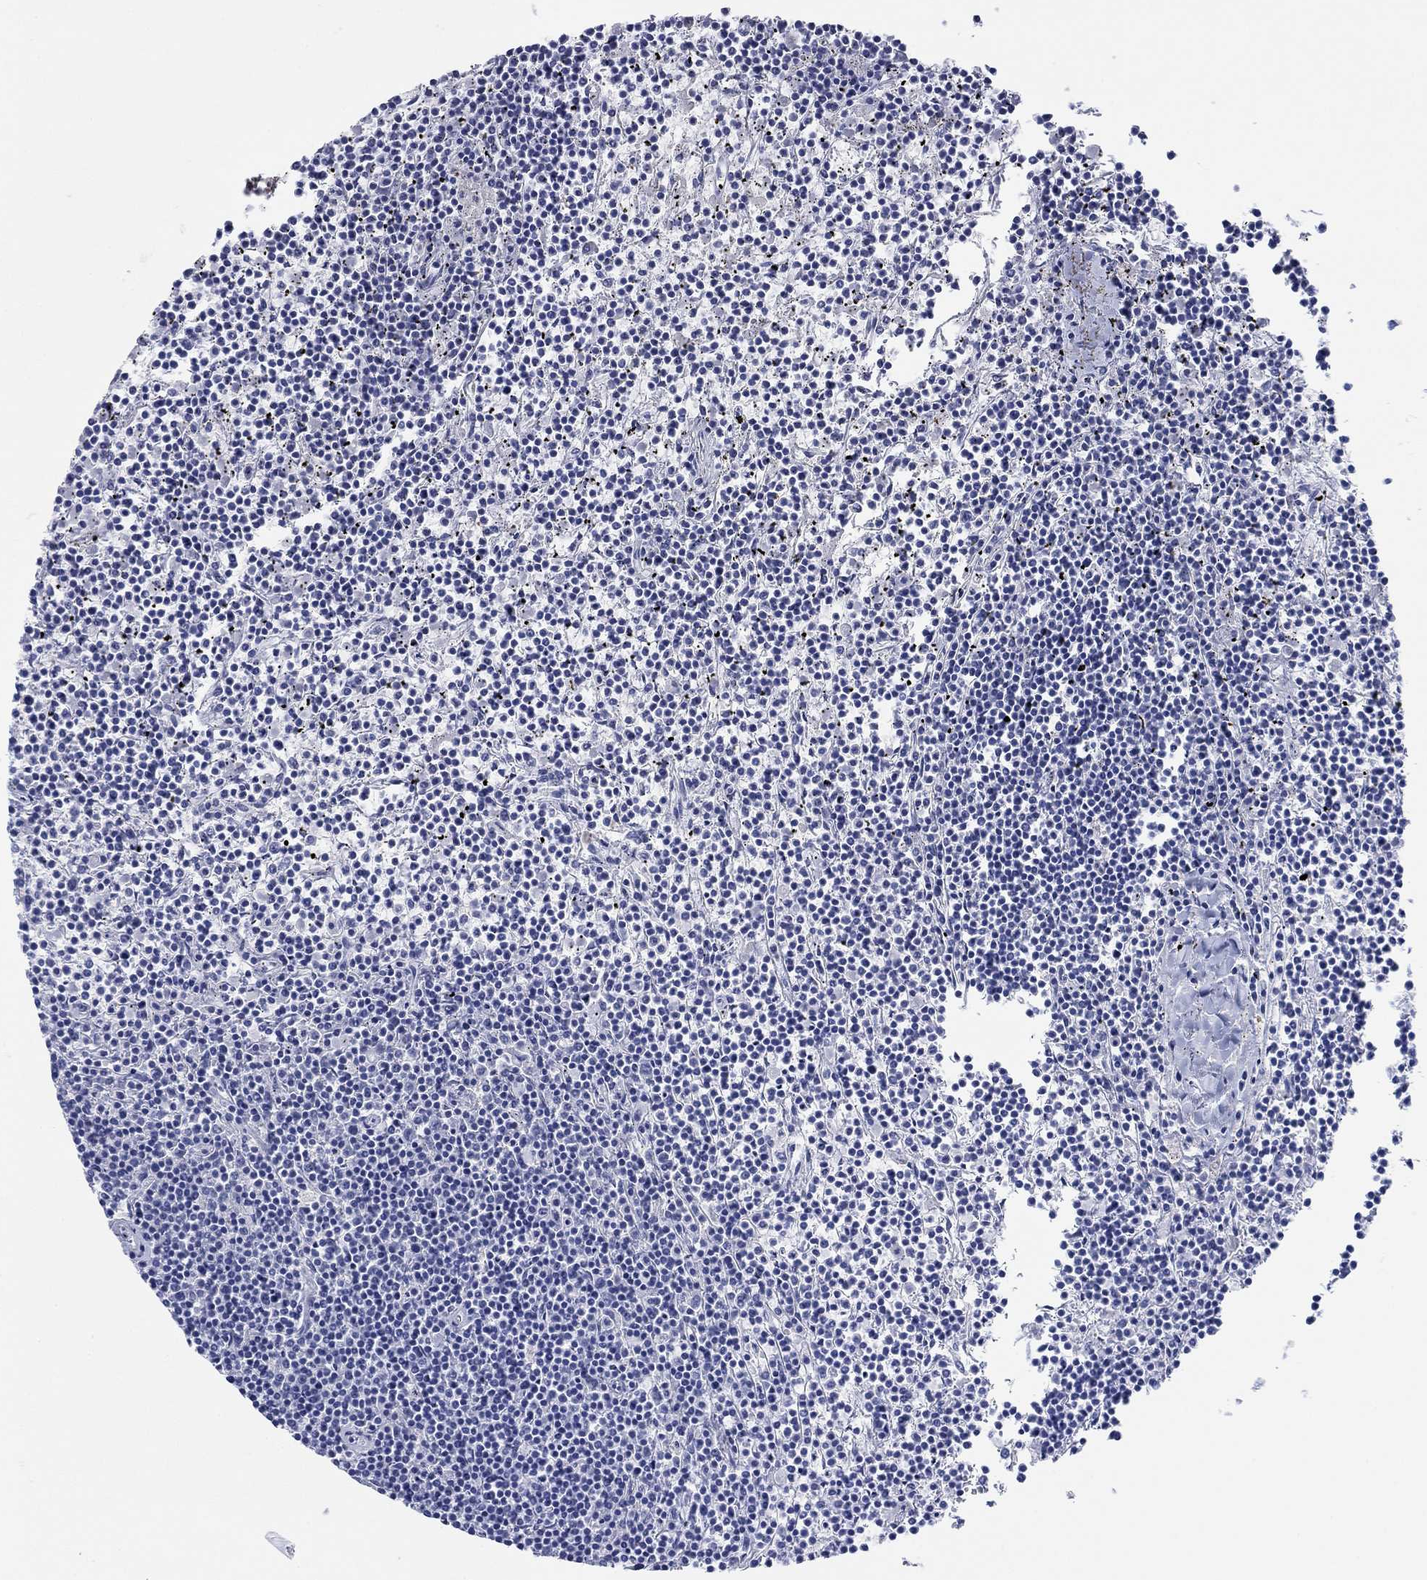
{"staining": {"intensity": "negative", "quantity": "none", "location": "none"}, "tissue": "lymphoma", "cell_type": "Tumor cells", "image_type": "cancer", "snomed": [{"axis": "morphology", "description": "Malignant lymphoma, non-Hodgkin's type, Low grade"}, {"axis": "topography", "description": "Spleen"}], "caption": "A histopathology image of lymphoma stained for a protein exhibits no brown staining in tumor cells. (DAB IHC, high magnification).", "gene": "PDYN", "patient": {"sex": "female", "age": 19}}